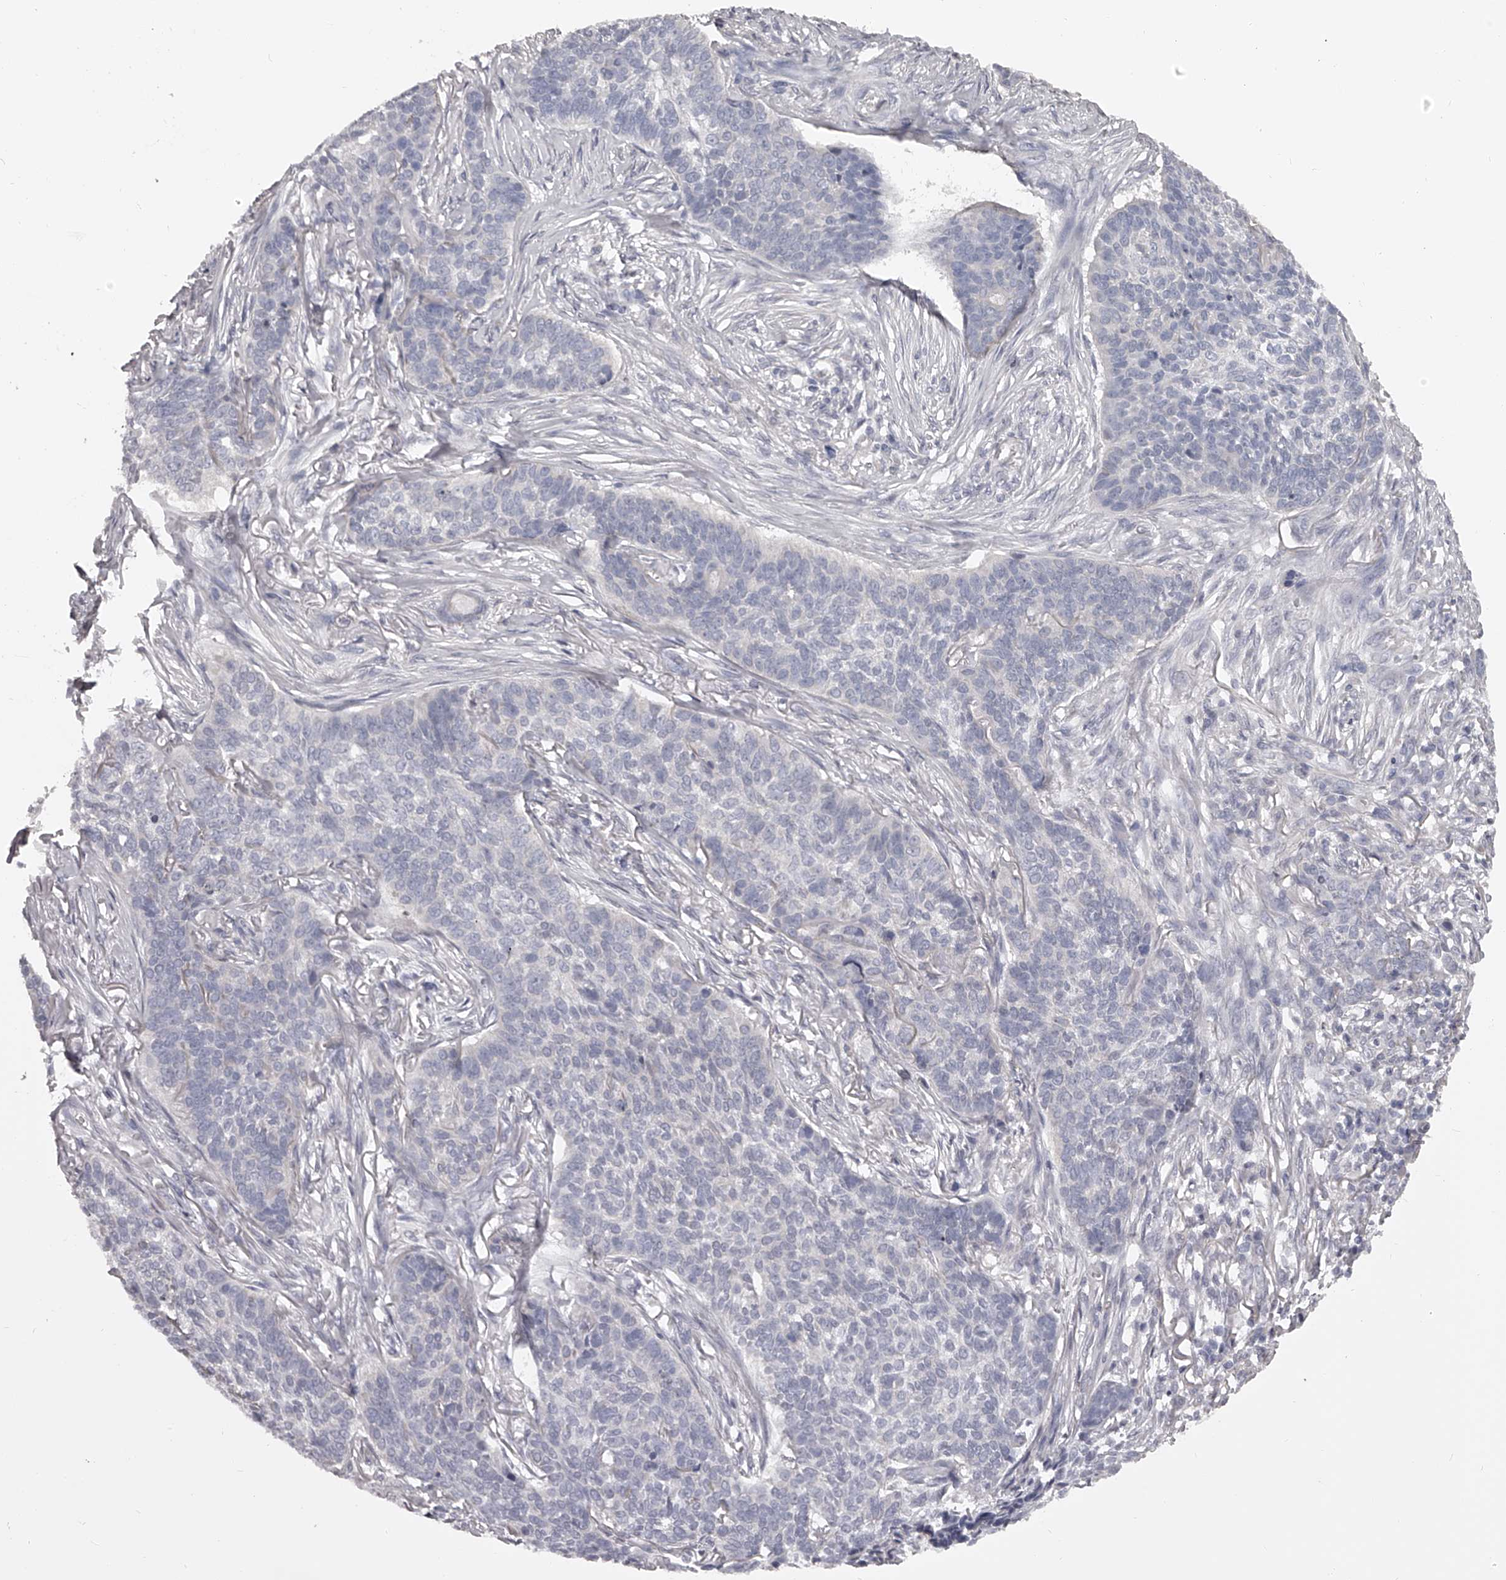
{"staining": {"intensity": "negative", "quantity": "none", "location": "none"}, "tissue": "skin cancer", "cell_type": "Tumor cells", "image_type": "cancer", "snomed": [{"axis": "morphology", "description": "Basal cell carcinoma"}, {"axis": "topography", "description": "Skin"}], "caption": "DAB immunohistochemical staining of human skin cancer (basal cell carcinoma) displays no significant staining in tumor cells.", "gene": "PFDN2", "patient": {"sex": "male", "age": 85}}